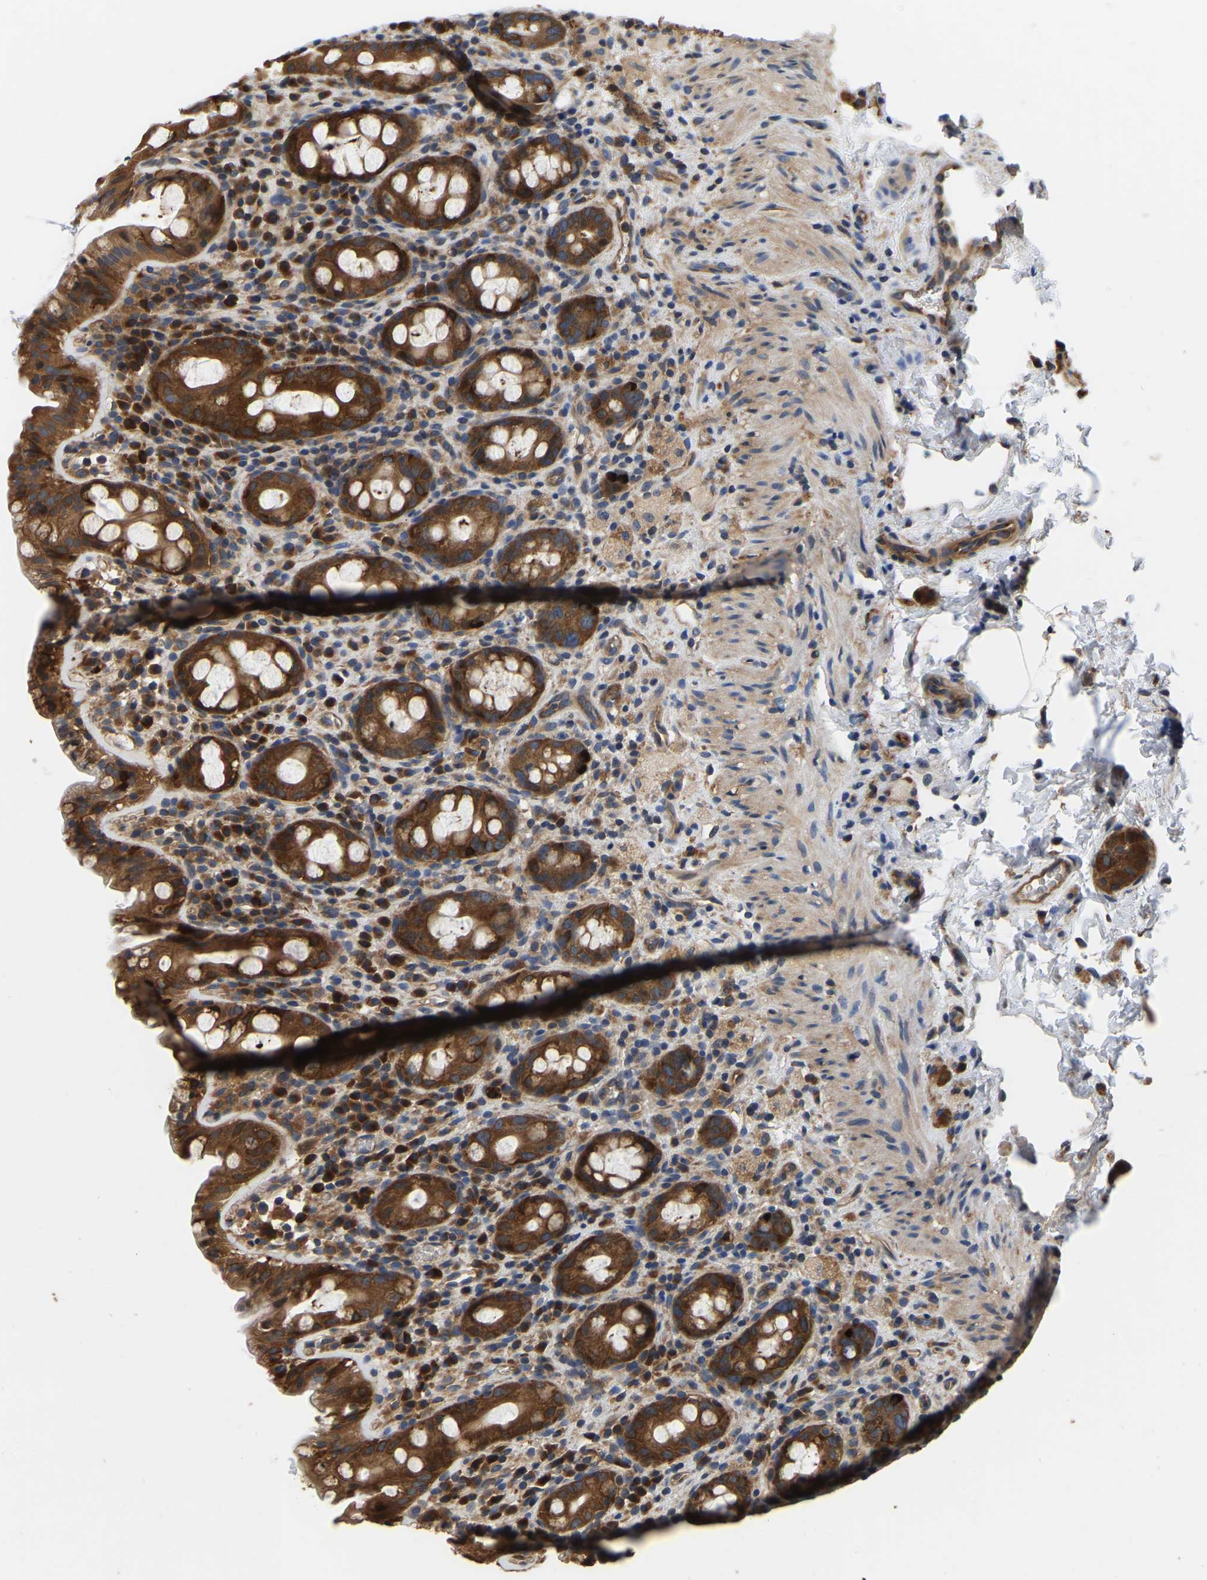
{"staining": {"intensity": "strong", "quantity": ">75%", "location": "cytoplasmic/membranous"}, "tissue": "rectum", "cell_type": "Glandular cells", "image_type": "normal", "snomed": [{"axis": "morphology", "description": "Normal tissue, NOS"}, {"axis": "topography", "description": "Rectum"}], "caption": "Brown immunohistochemical staining in normal rectum reveals strong cytoplasmic/membranous positivity in about >75% of glandular cells.", "gene": "GARS1", "patient": {"sex": "male", "age": 44}}